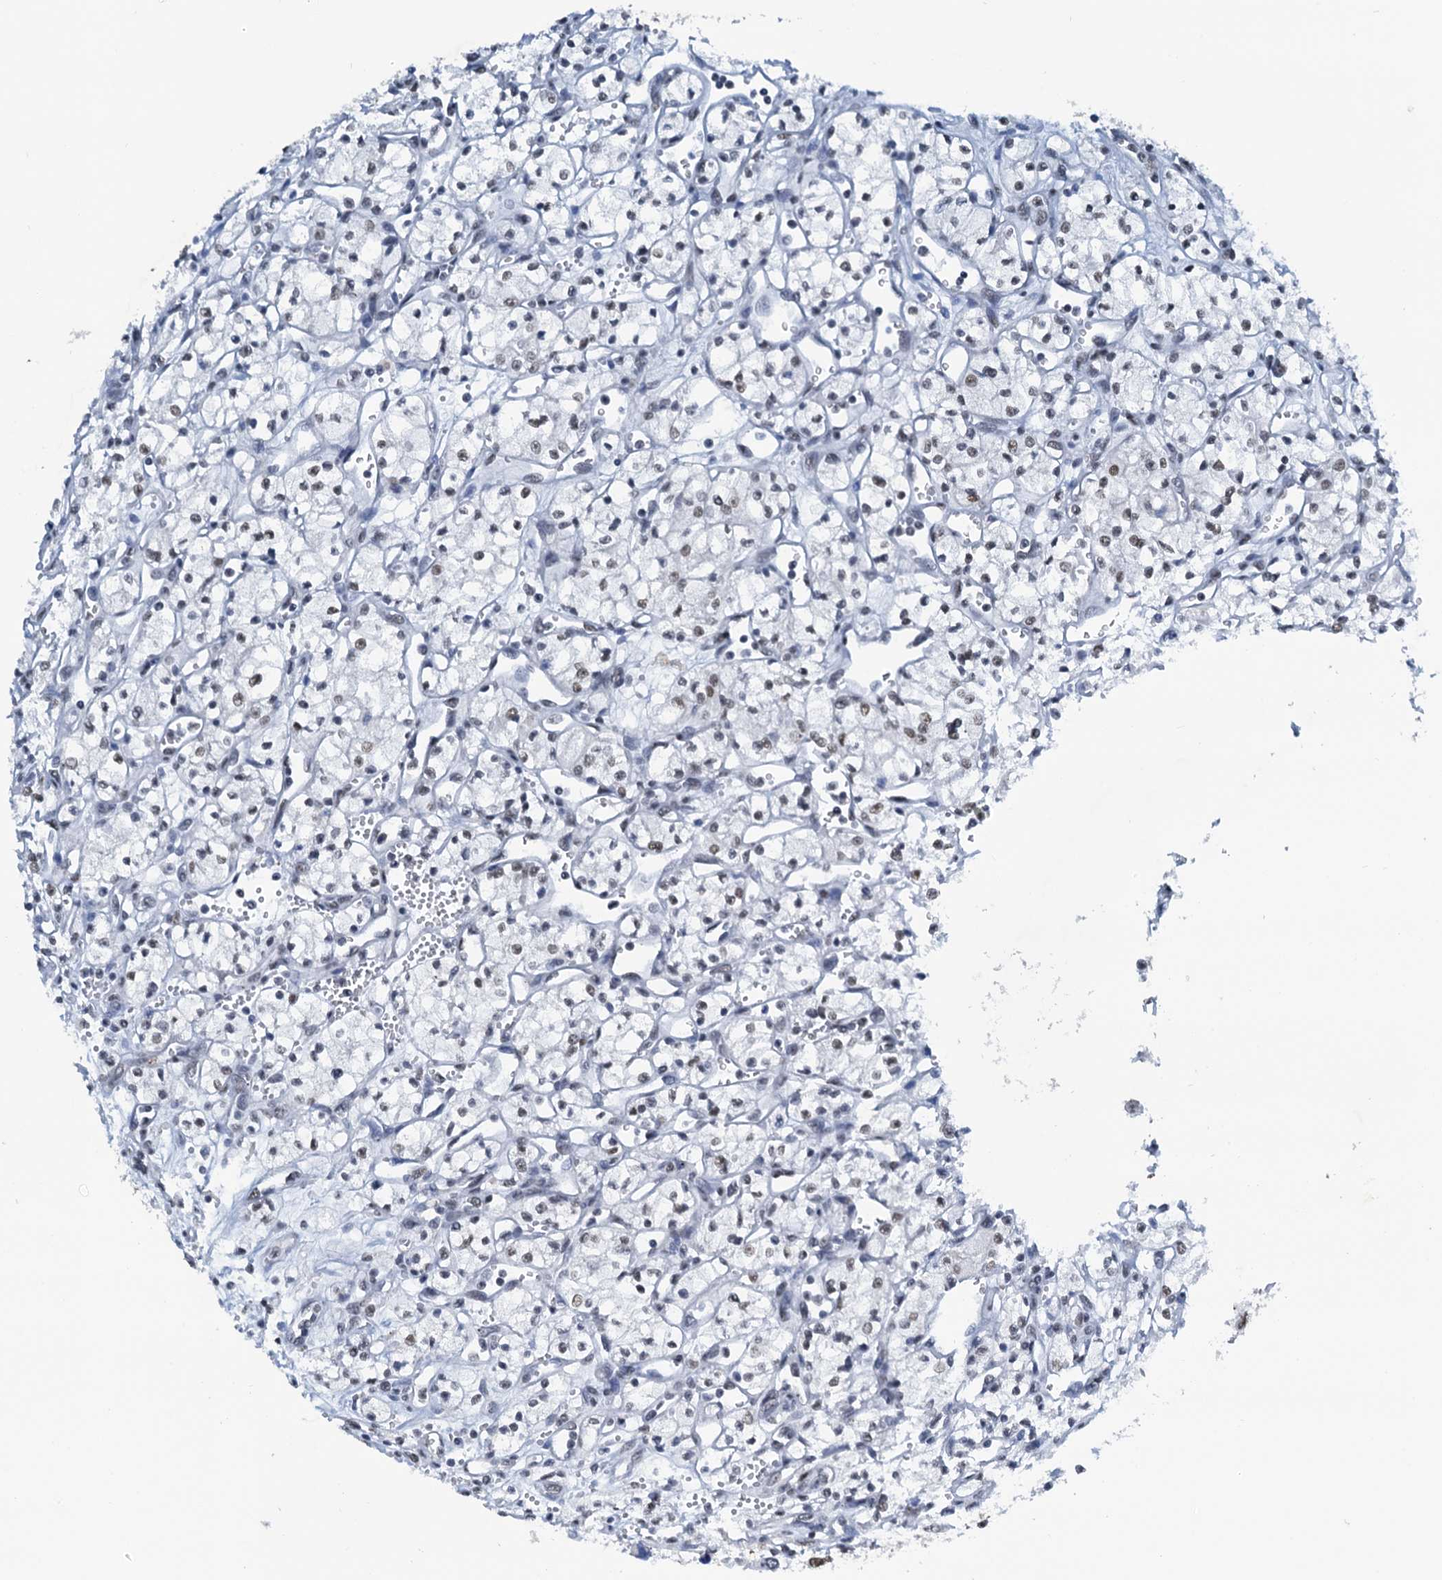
{"staining": {"intensity": "weak", "quantity": "25%-75%", "location": "nuclear"}, "tissue": "renal cancer", "cell_type": "Tumor cells", "image_type": "cancer", "snomed": [{"axis": "morphology", "description": "Adenocarcinoma, NOS"}, {"axis": "topography", "description": "Kidney"}], "caption": "Immunohistochemistry (DAB (3,3'-diaminobenzidine)) staining of human renal cancer (adenocarcinoma) displays weak nuclear protein expression in approximately 25%-75% of tumor cells. The staining was performed using DAB (3,3'-diaminobenzidine), with brown indicating positive protein expression. Nuclei are stained blue with hematoxylin.", "gene": "SLTM", "patient": {"sex": "male", "age": 59}}